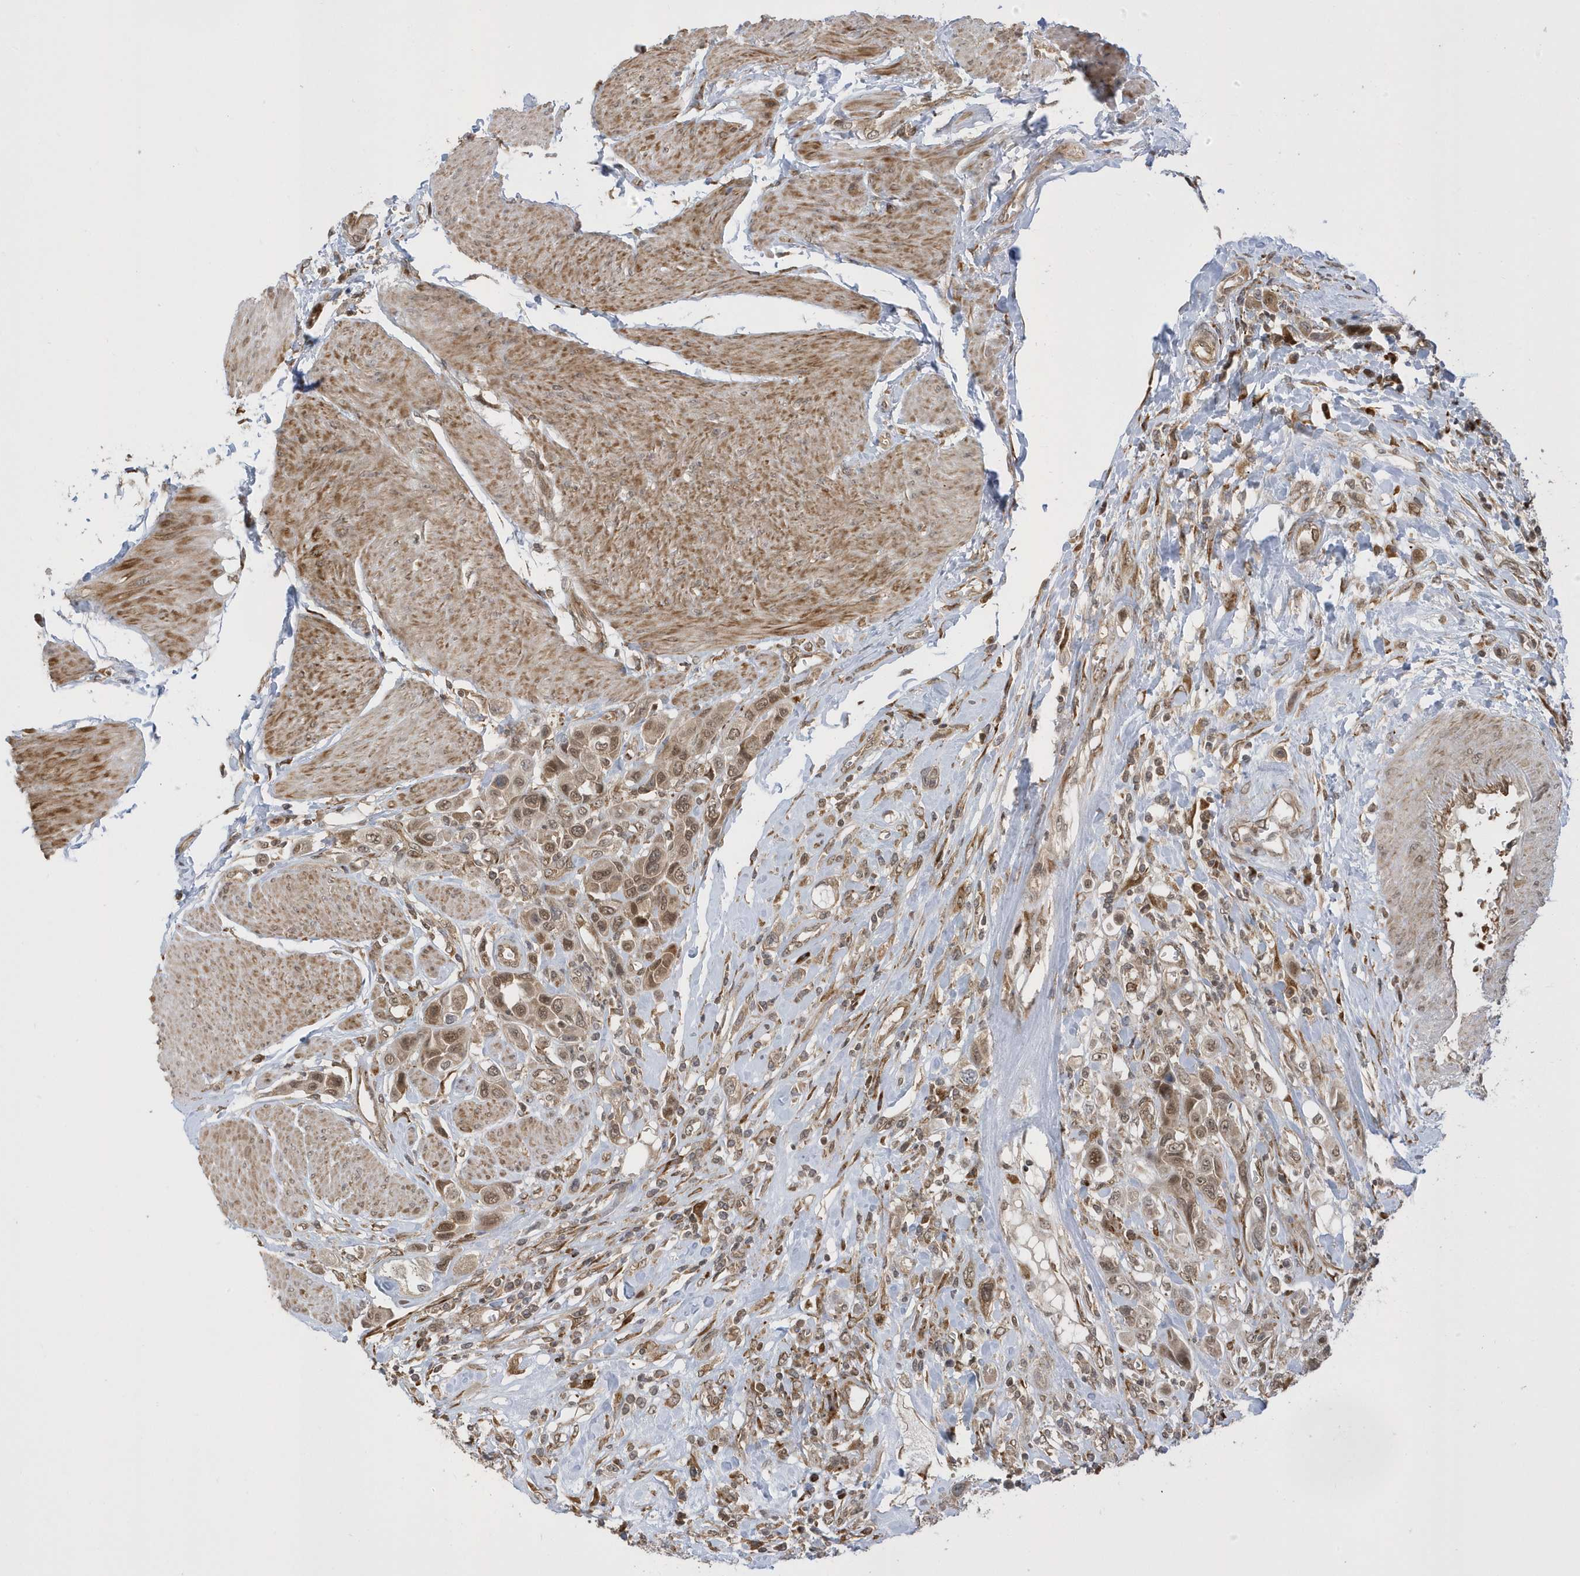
{"staining": {"intensity": "moderate", "quantity": ">75%", "location": "cytoplasmic/membranous,nuclear"}, "tissue": "urothelial cancer", "cell_type": "Tumor cells", "image_type": "cancer", "snomed": [{"axis": "morphology", "description": "Urothelial carcinoma, High grade"}, {"axis": "topography", "description": "Urinary bladder"}], "caption": "Urothelial cancer tissue reveals moderate cytoplasmic/membranous and nuclear staining in about >75% of tumor cells, visualized by immunohistochemistry.", "gene": "METTL21A", "patient": {"sex": "male", "age": 50}}